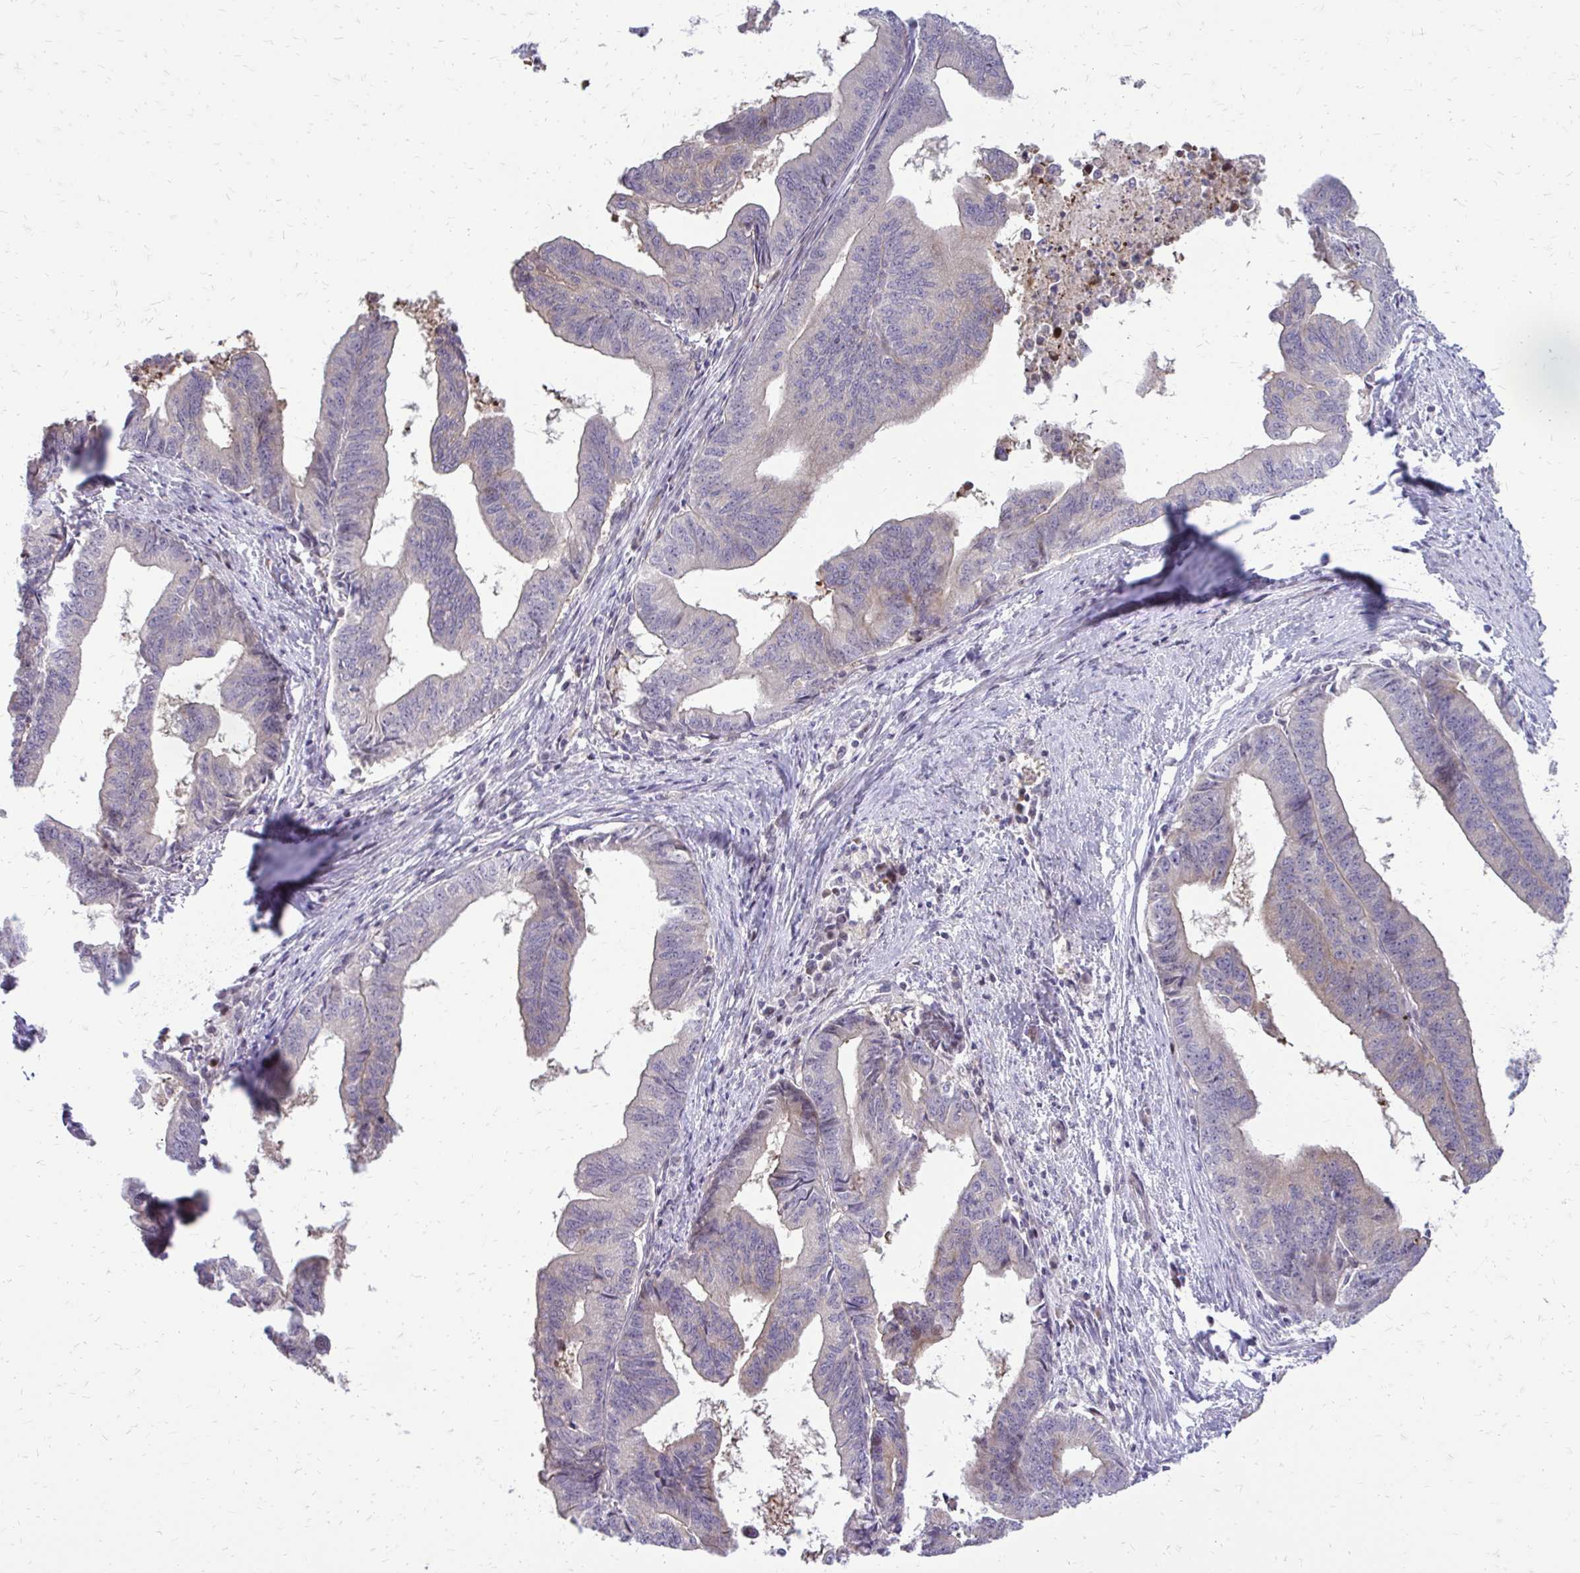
{"staining": {"intensity": "weak", "quantity": "<25%", "location": "cytoplasmic/membranous"}, "tissue": "endometrial cancer", "cell_type": "Tumor cells", "image_type": "cancer", "snomed": [{"axis": "morphology", "description": "Adenocarcinoma, NOS"}, {"axis": "topography", "description": "Endometrium"}], "caption": "Tumor cells are negative for brown protein staining in endometrial cancer.", "gene": "PPDPFL", "patient": {"sex": "female", "age": 65}}